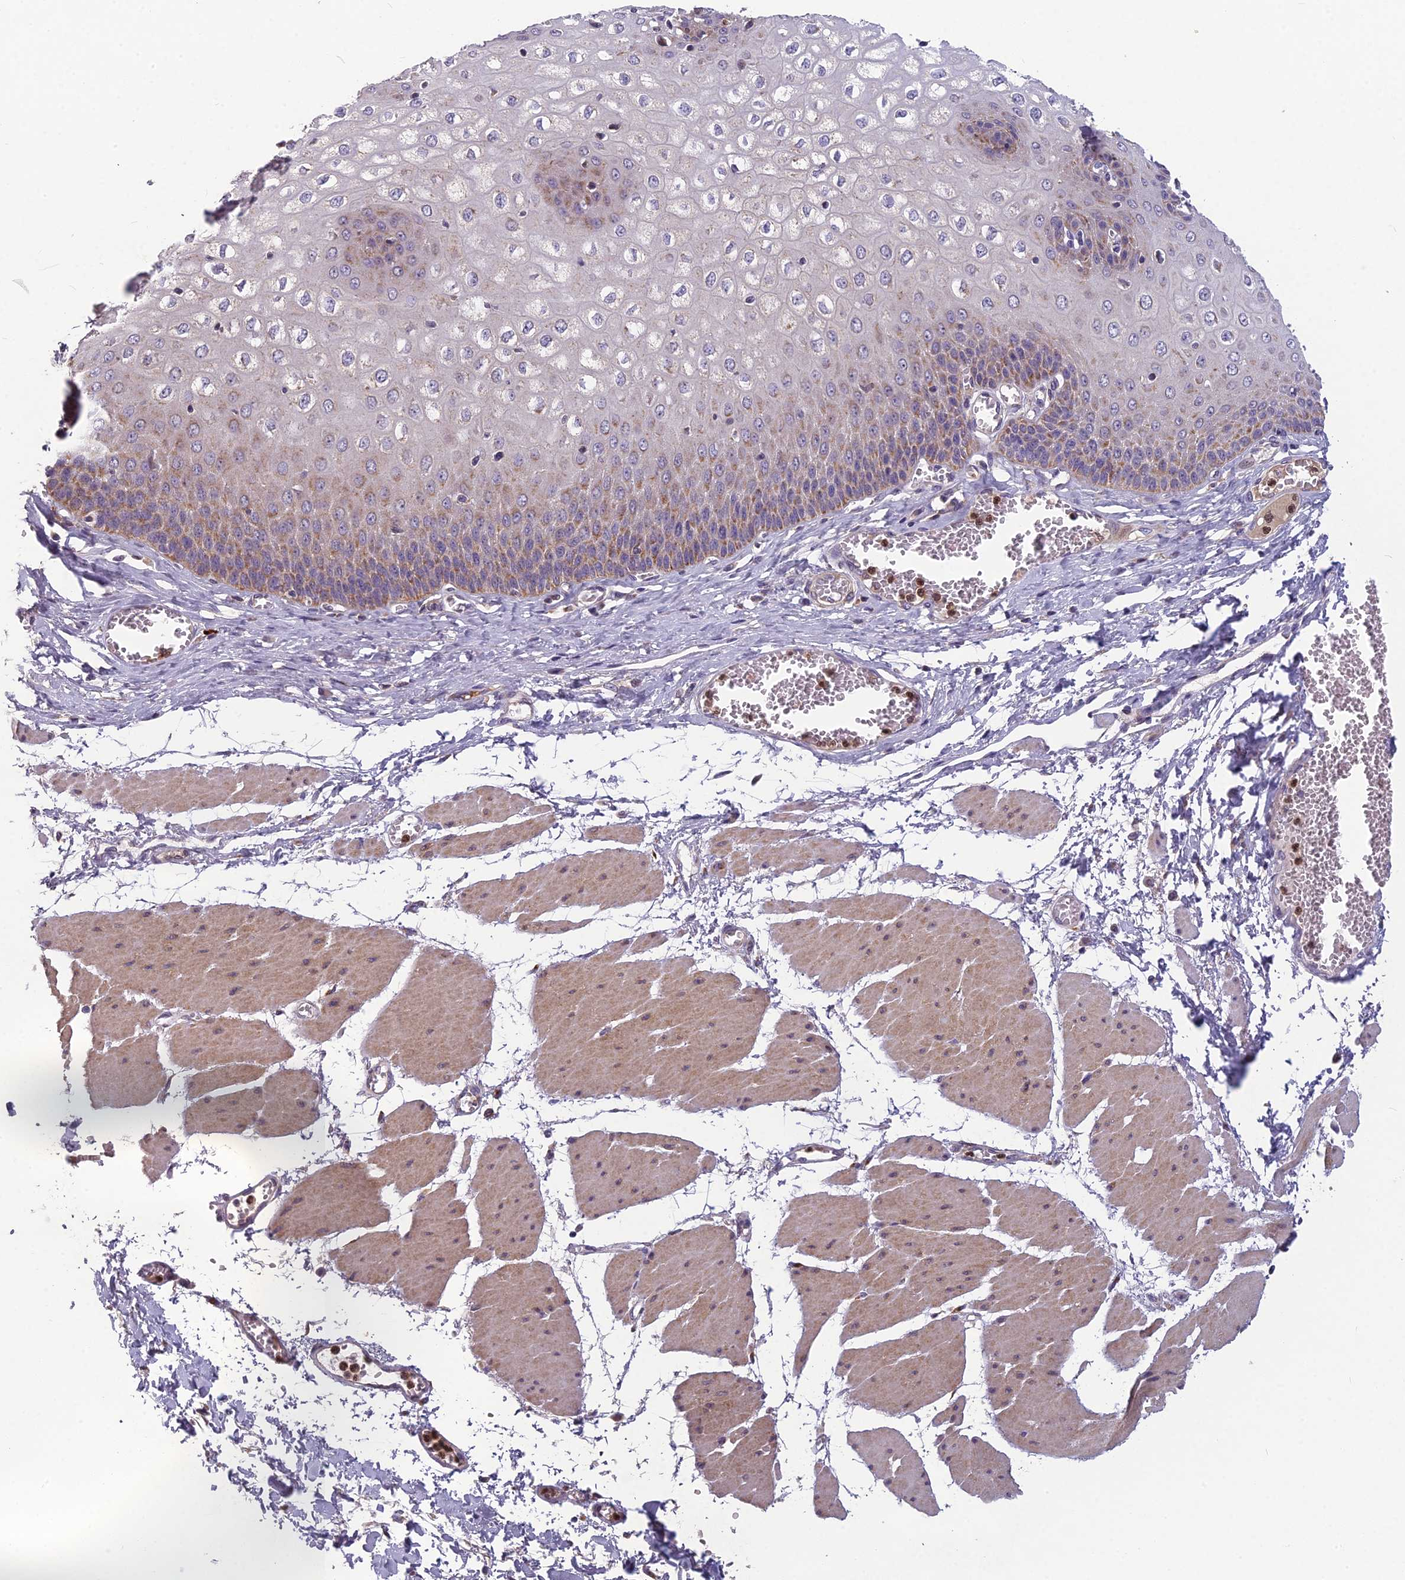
{"staining": {"intensity": "moderate", "quantity": "25%-75%", "location": "cytoplasmic/membranous"}, "tissue": "esophagus", "cell_type": "Squamous epithelial cells", "image_type": "normal", "snomed": [{"axis": "morphology", "description": "Normal tissue, NOS"}, {"axis": "topography", "description": "Esophagus"}], "caption": "Moderate cytoplasmic/membranous protein positivity is present in about 25%-75% of squamous epithelial cells in esophagus.", "gene": "ENSG00000188897", "patient": {"sex": "male", "age": 60}}